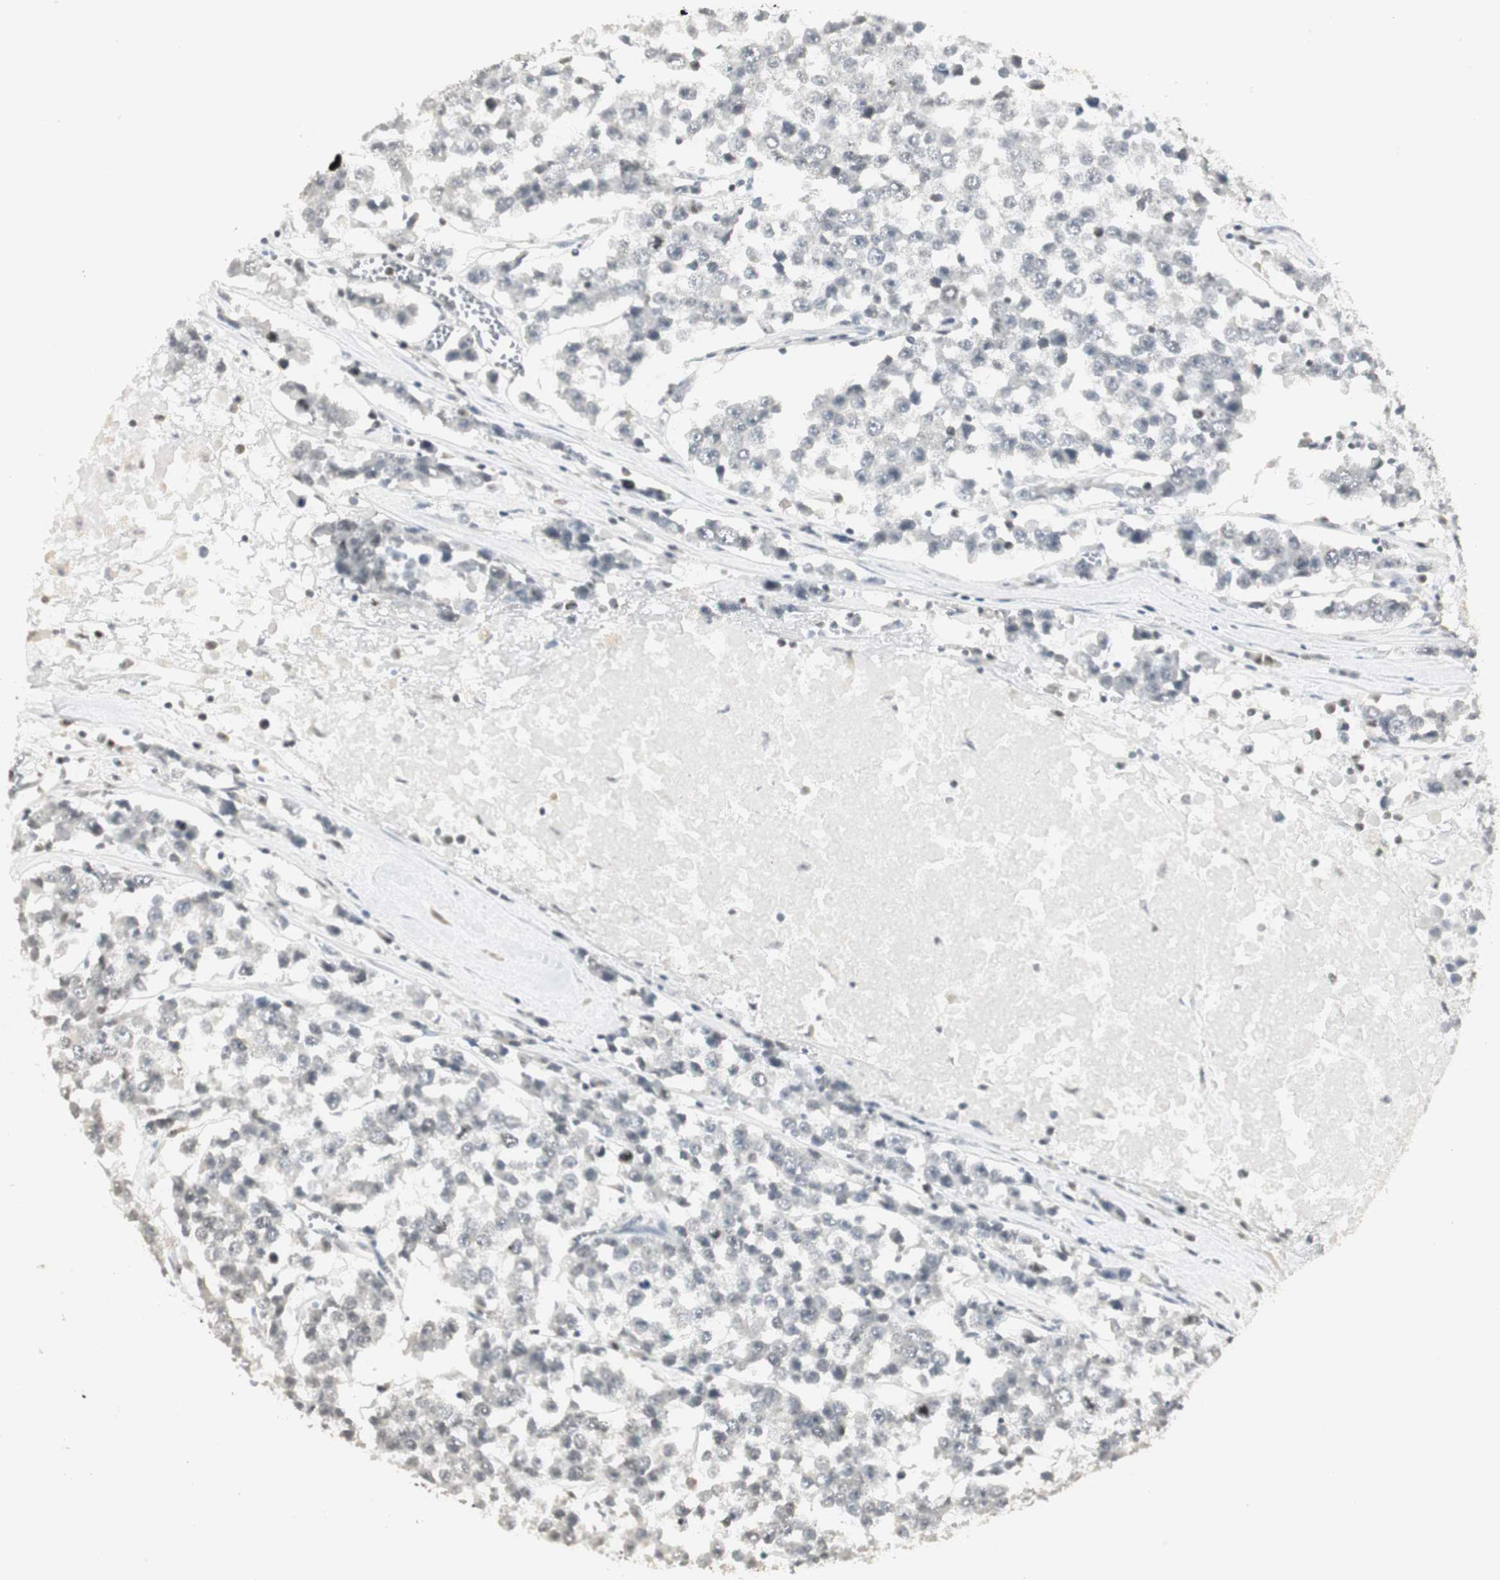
{"staining": {"intensity": "negative", "quantity": "none", "location": "none"}, "tissue": "testis cancer", "cell_type": "Tumor cells", "image_type": "cancer", "snomed": [{"axis": "morphology", "description": "Seminoma, NOS"}, {"axis": "morphology", "description": "Carcinoma, Embryonal, NOS"}, {"axis": "topography", "description": "Testis"}], "caption": "Histopathology image shows no protein positivity in tumor cells of testis seminoma tissue.", "gene": "ELOA", "patient": {"sex": "male", "age": 52}}